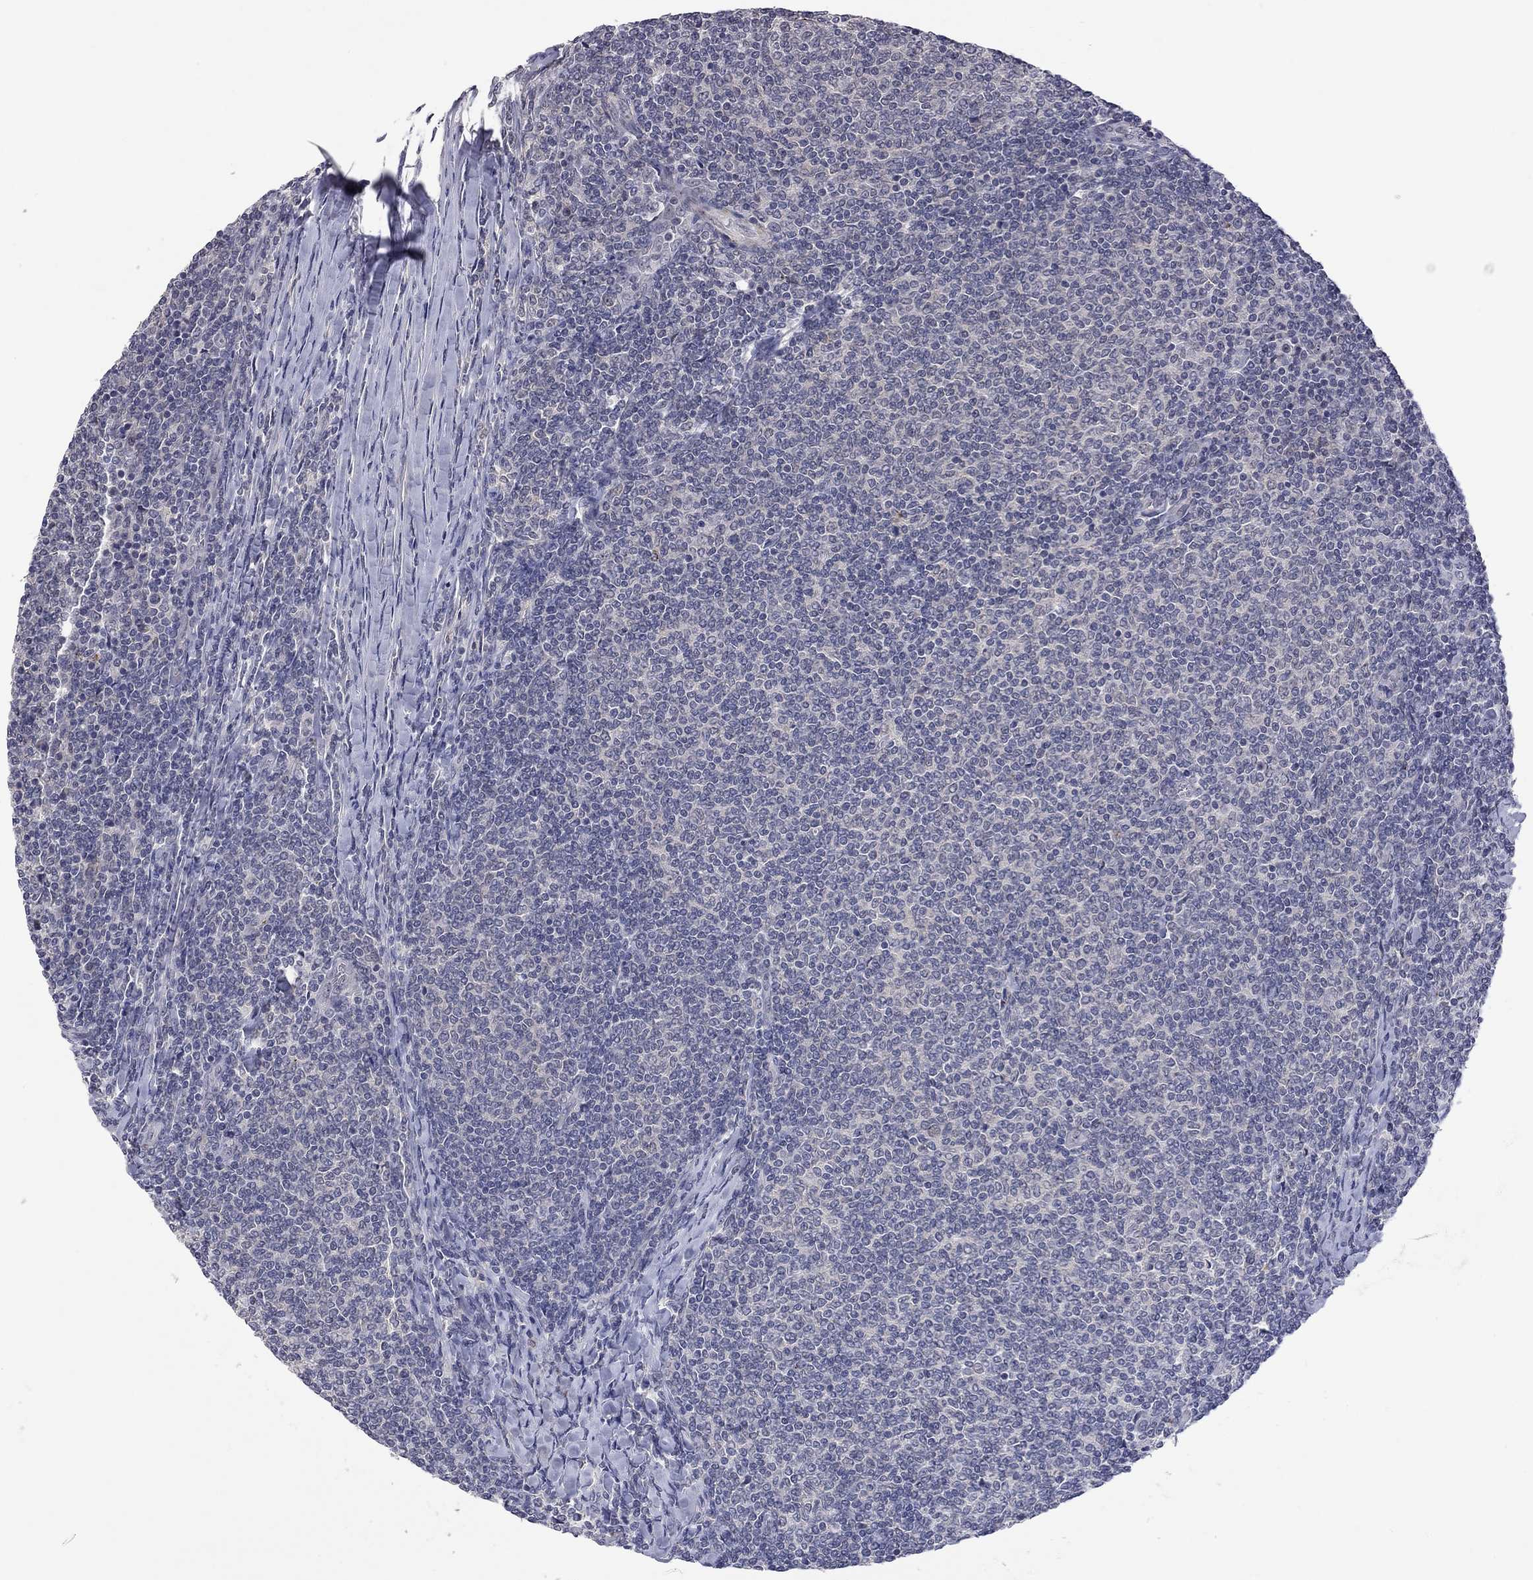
{"staining": {"intensity": "negative", "quantity": "none", "location": "none"}, "tissue": "lymphoma", "cell_type": "Tumor cells", "image_type": "cancer", "snomed": [{"axis": "morphology", "description": "Malignant lymphoma, non-Hodgkin's type, Low grade"}, {"axis": "topography", "description": "Lymph node"}], "caption": "Immunohistochemical staining of human low-grade malignant lymphoma, non-Hodgkin's type reveals no significant expression in tumor cells.", "gene": "FABP12", "patient": {"sex": "male", "age": 52}}